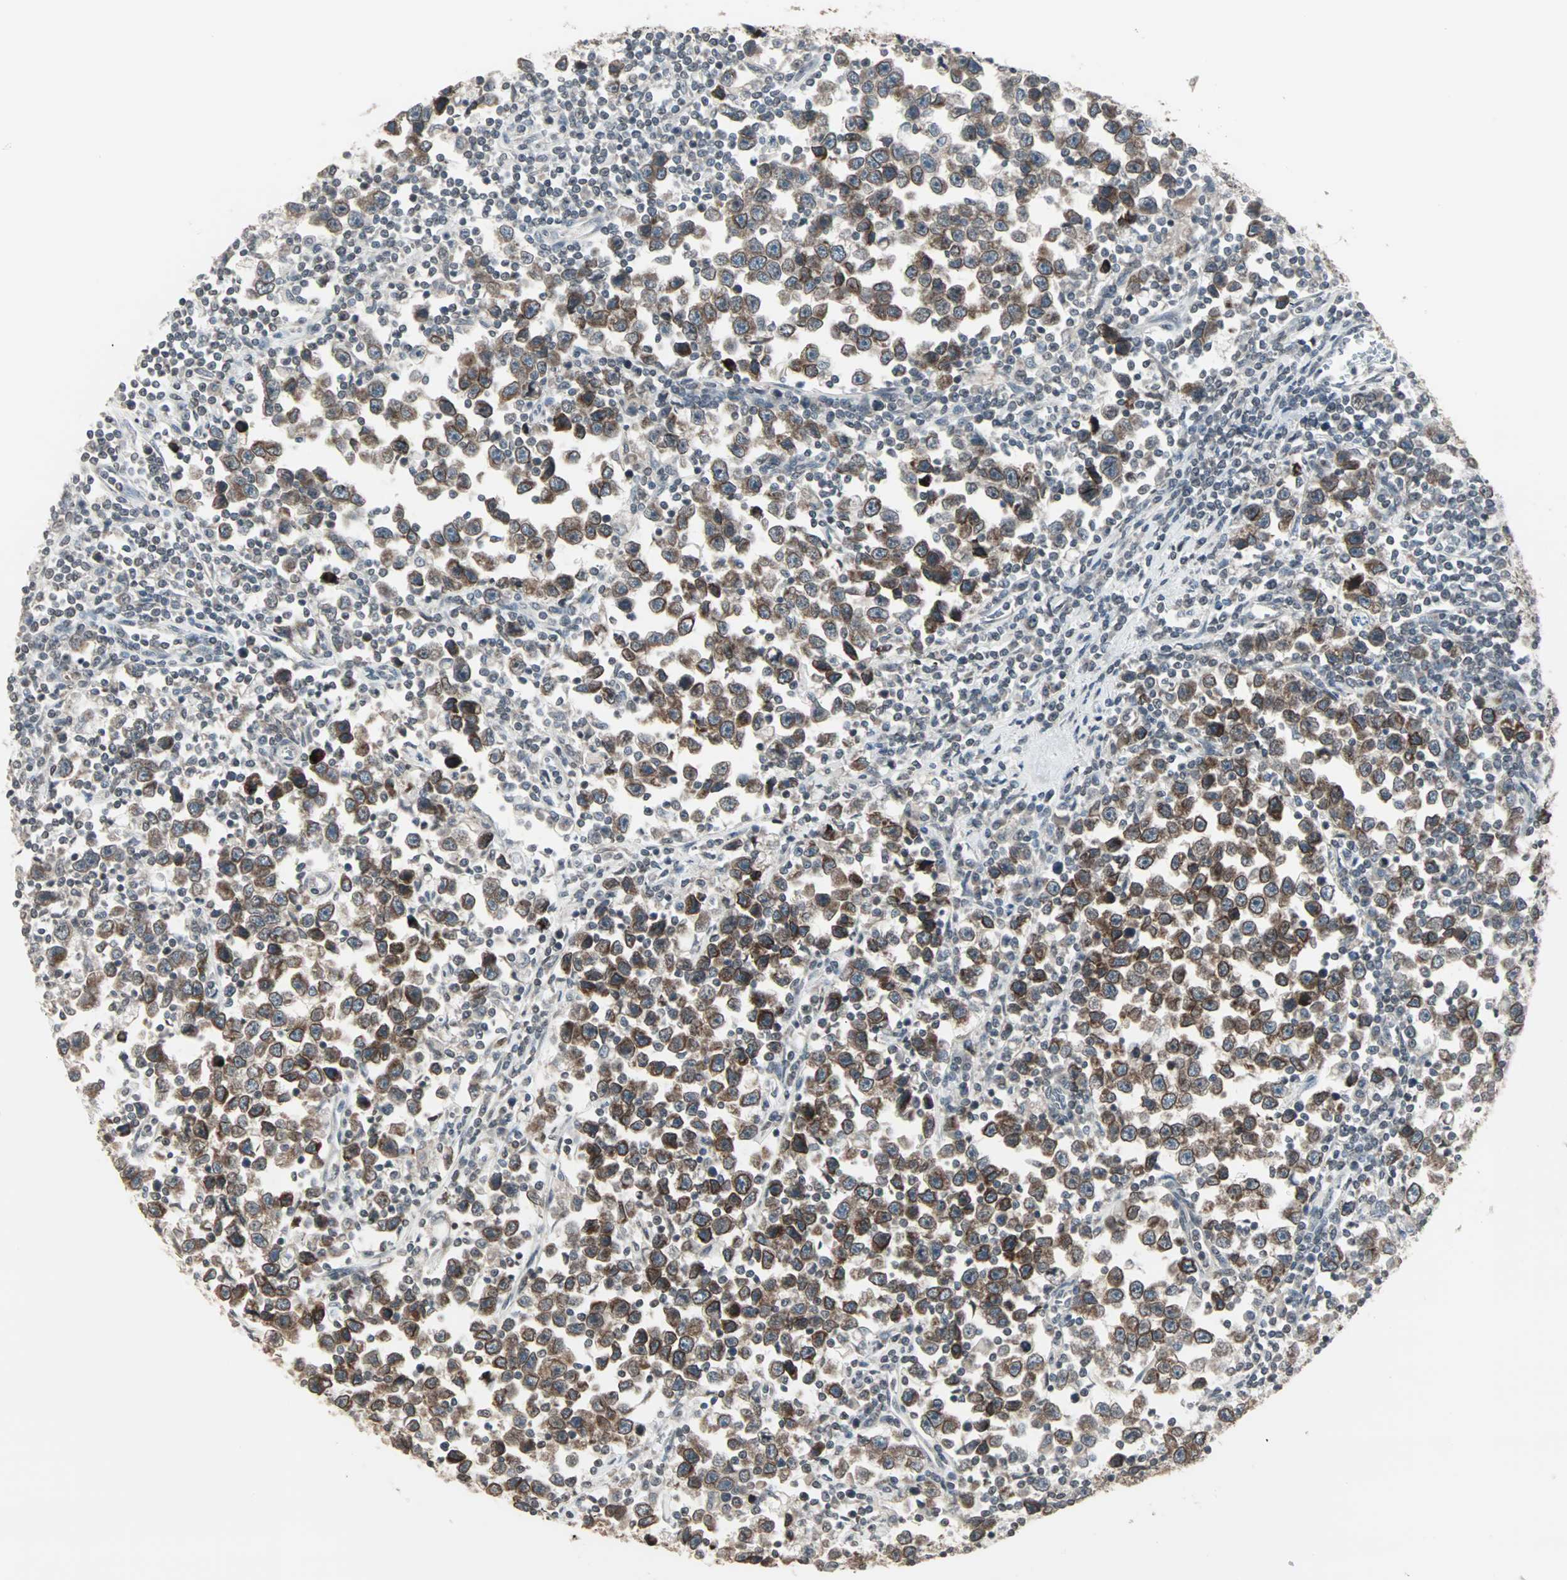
{"staining": {"intensity": "moderate", "quantity": ">75%", "location": "cytoplasmic/membranous,nuclear"}, "tissue": "testis cancer", "cell_type": "Tumor cells", "image_type": "cancer", "snomed": [{"axis": "morphology", "description": "Seminoma, NOS"}, {"axis": "topography", "description": "Testis"}], "caption": "Immunohistochemistry of human testis seminoma exhibits medium levels of moderate cytoplasmic/membranous and nuclear staining in about >75% of tumor cells. (IHC, brightfield microscopy, high magnification).", "gene": "CBLC", "patient": {"sex": "male", "age": 43}}